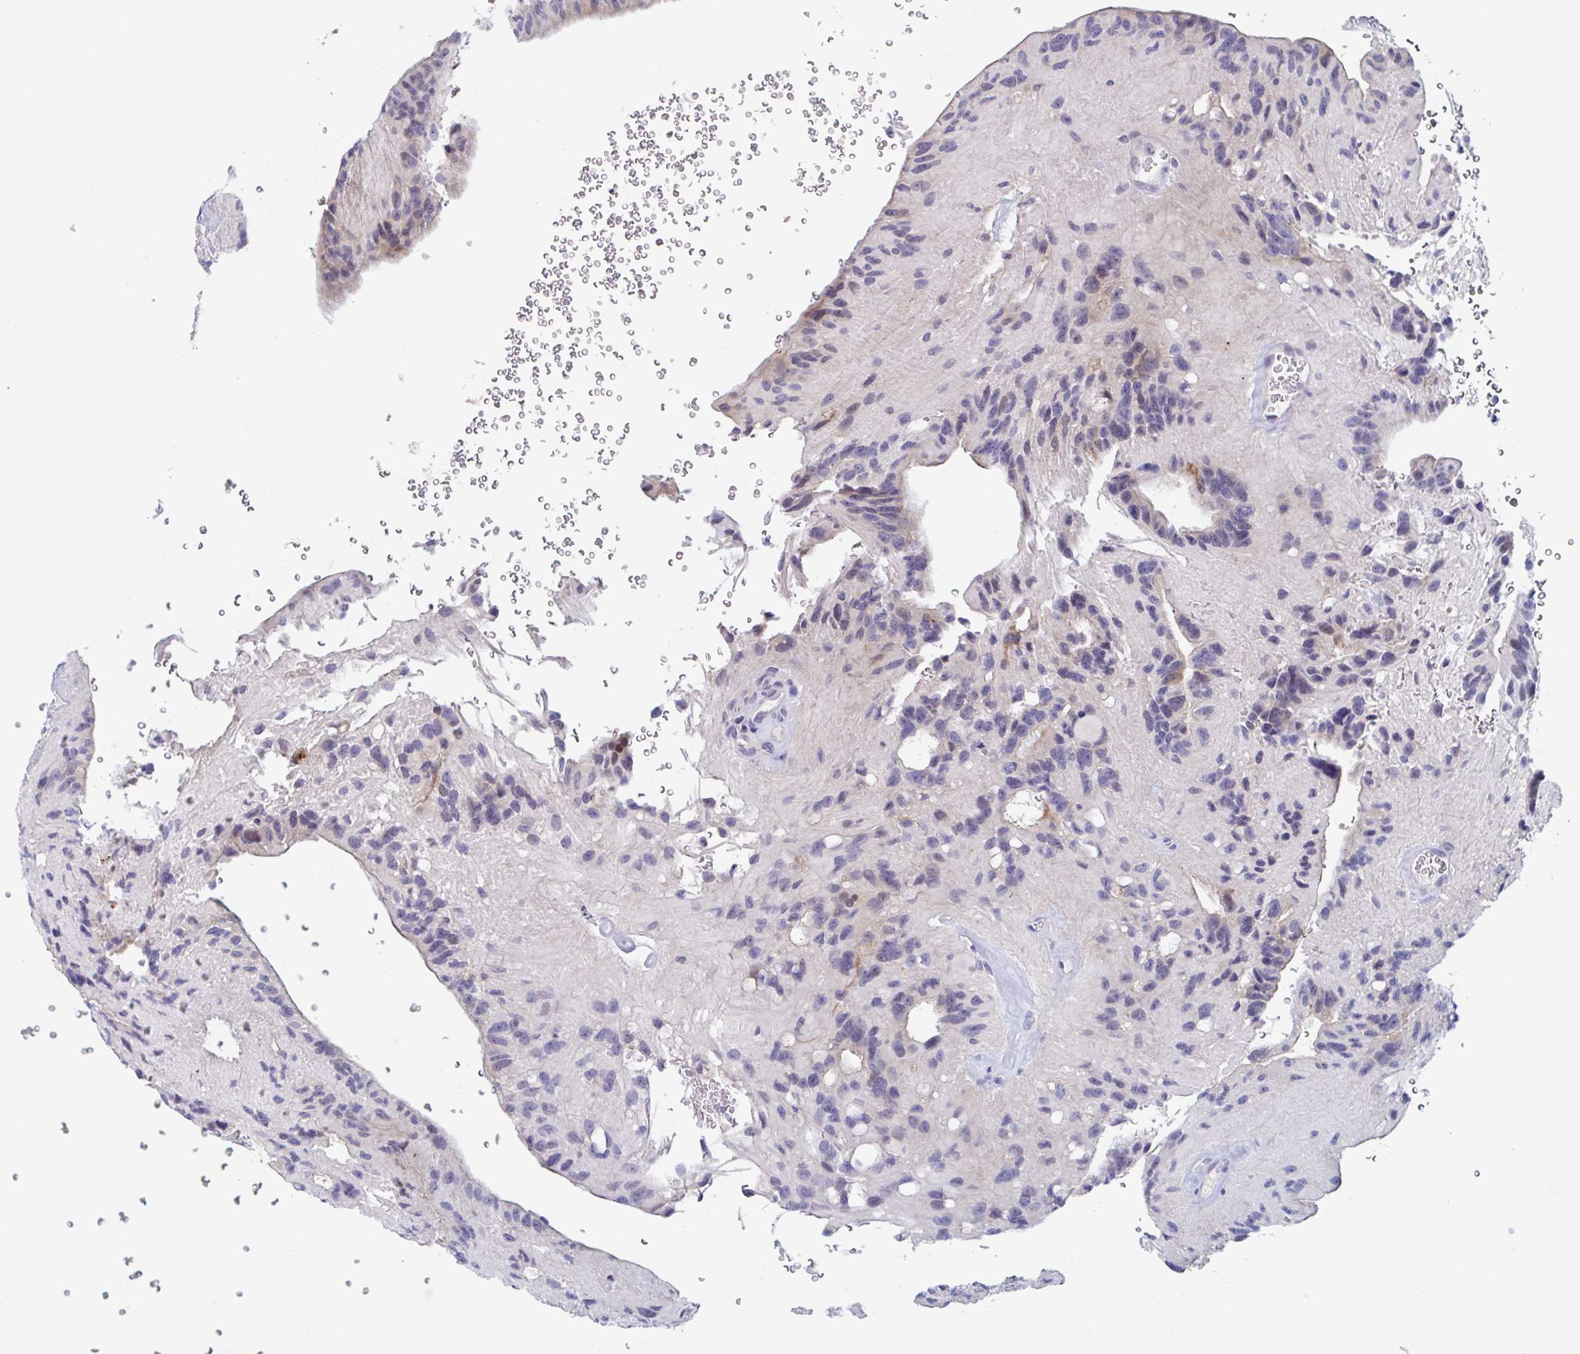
{"staining": {"intensity": "negative", "quantity": "none", "location": "none"}, "tissue": "glioma", "cell_type": "Tumor cells", "image_type": "cancer", "snomed": [{"axis": "morphology", "description": "Glioma, malignant, Low grade"}, {"axis": "topography", "description": "Brain"}], "caption": "Immunohistochemistry of human malignant glioma (low-grade) shows no expression in tumor cells. (DAB immunohistochemistry (IHC), high magnification).", "gene": "UNKL", "patient": {"sex": "male", "age": 31}}